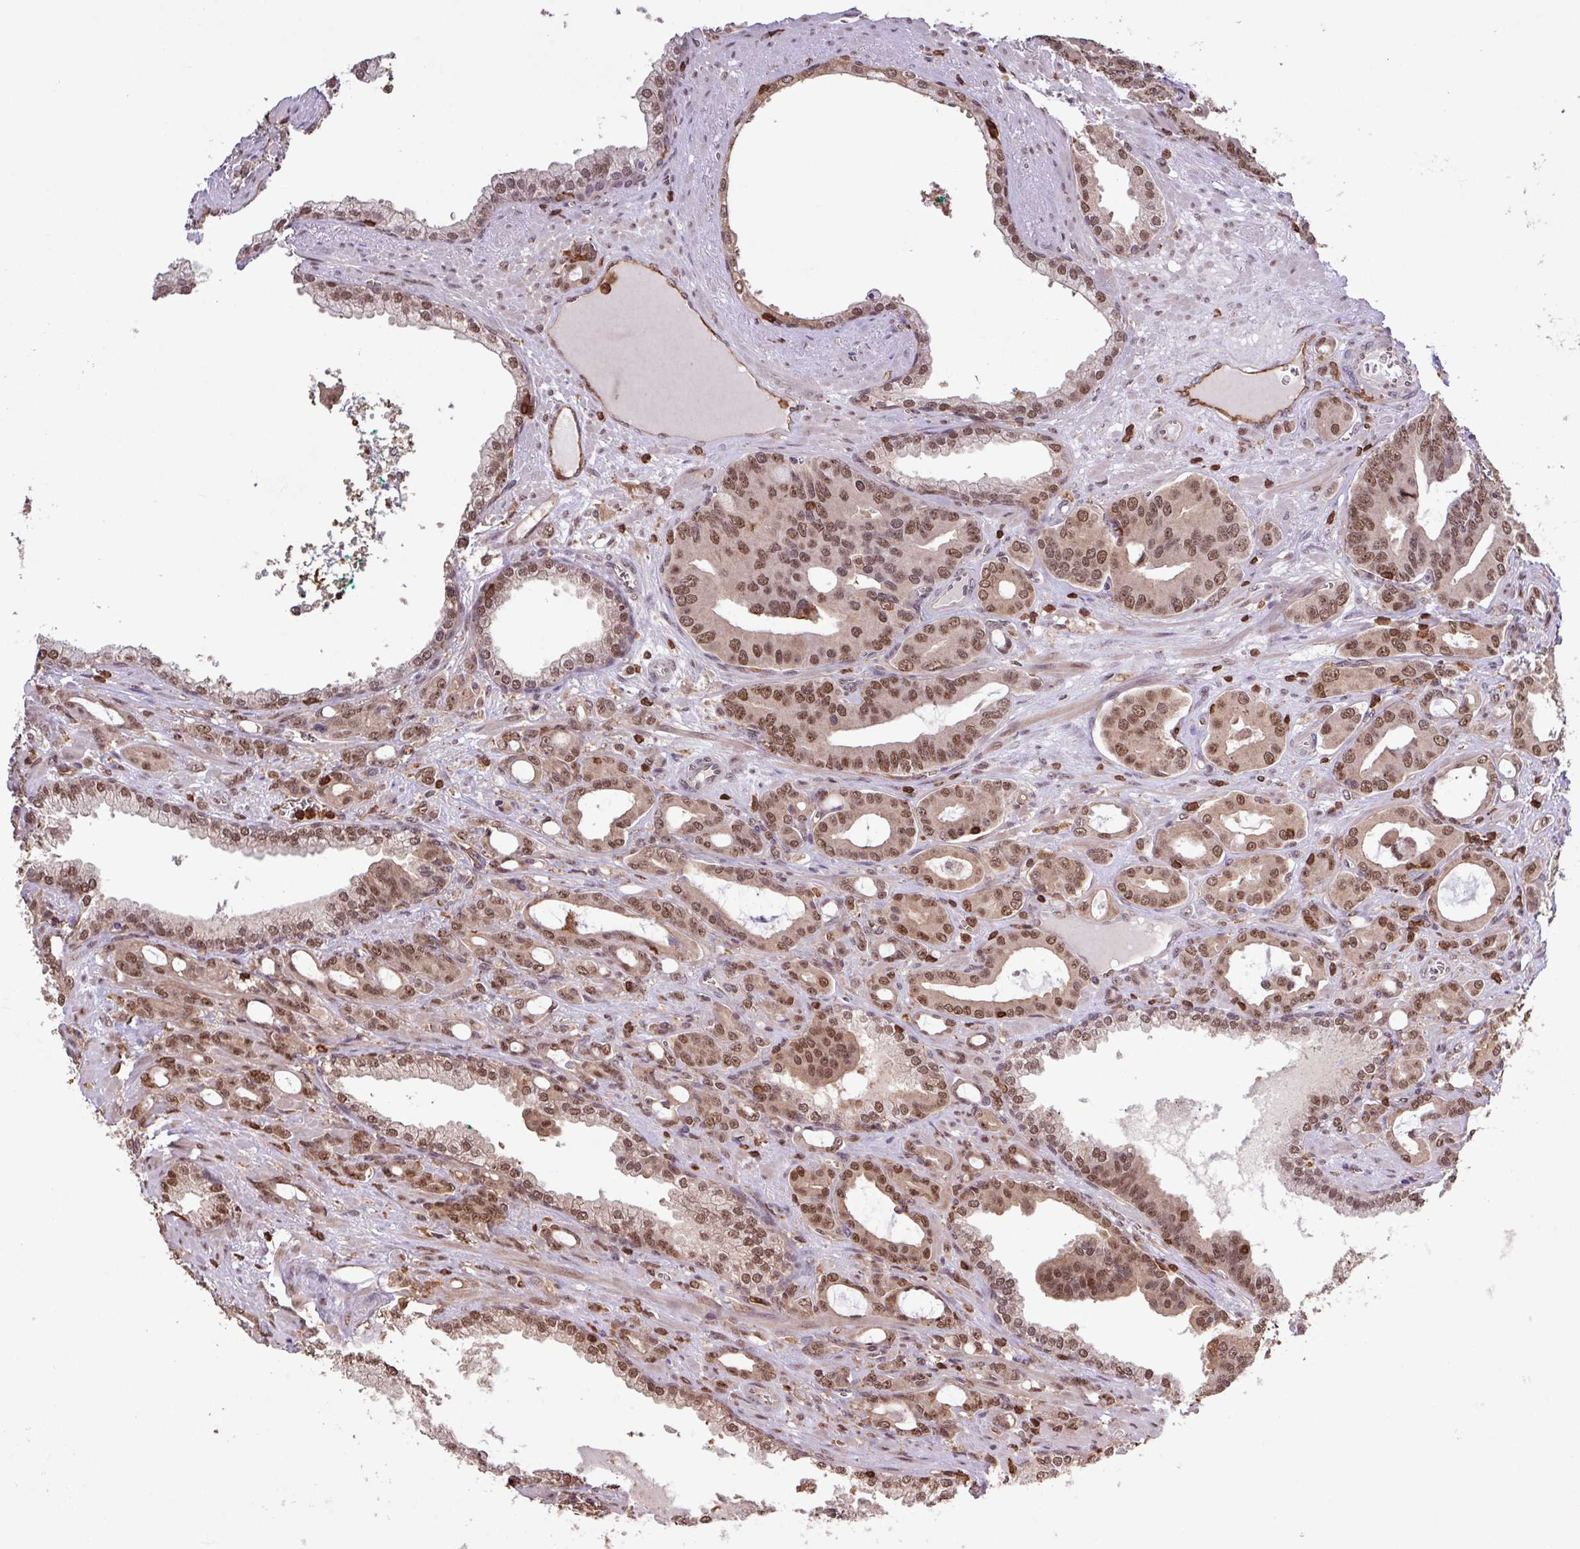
{"staining": {"intensity": "moderate", "quantity": ">75%", "location": "nuclear"}, "tissue": "prostate cancer", "cell_type": "Tumor cells", "image_type": "cancer", "snomed": [{"axis": "morphology", "description": "Adenocarcinoma, High grade"}, {"axis": "topography", "description": "Prostate"}], "caption": "High-grade adenocarcinoma (prostate) stained with a brown dye exhibits moderate nuclear positive staining in about >75% of tumor cells.", "gene": "GON7", "patient": {"sex": "male", "age": 72}}